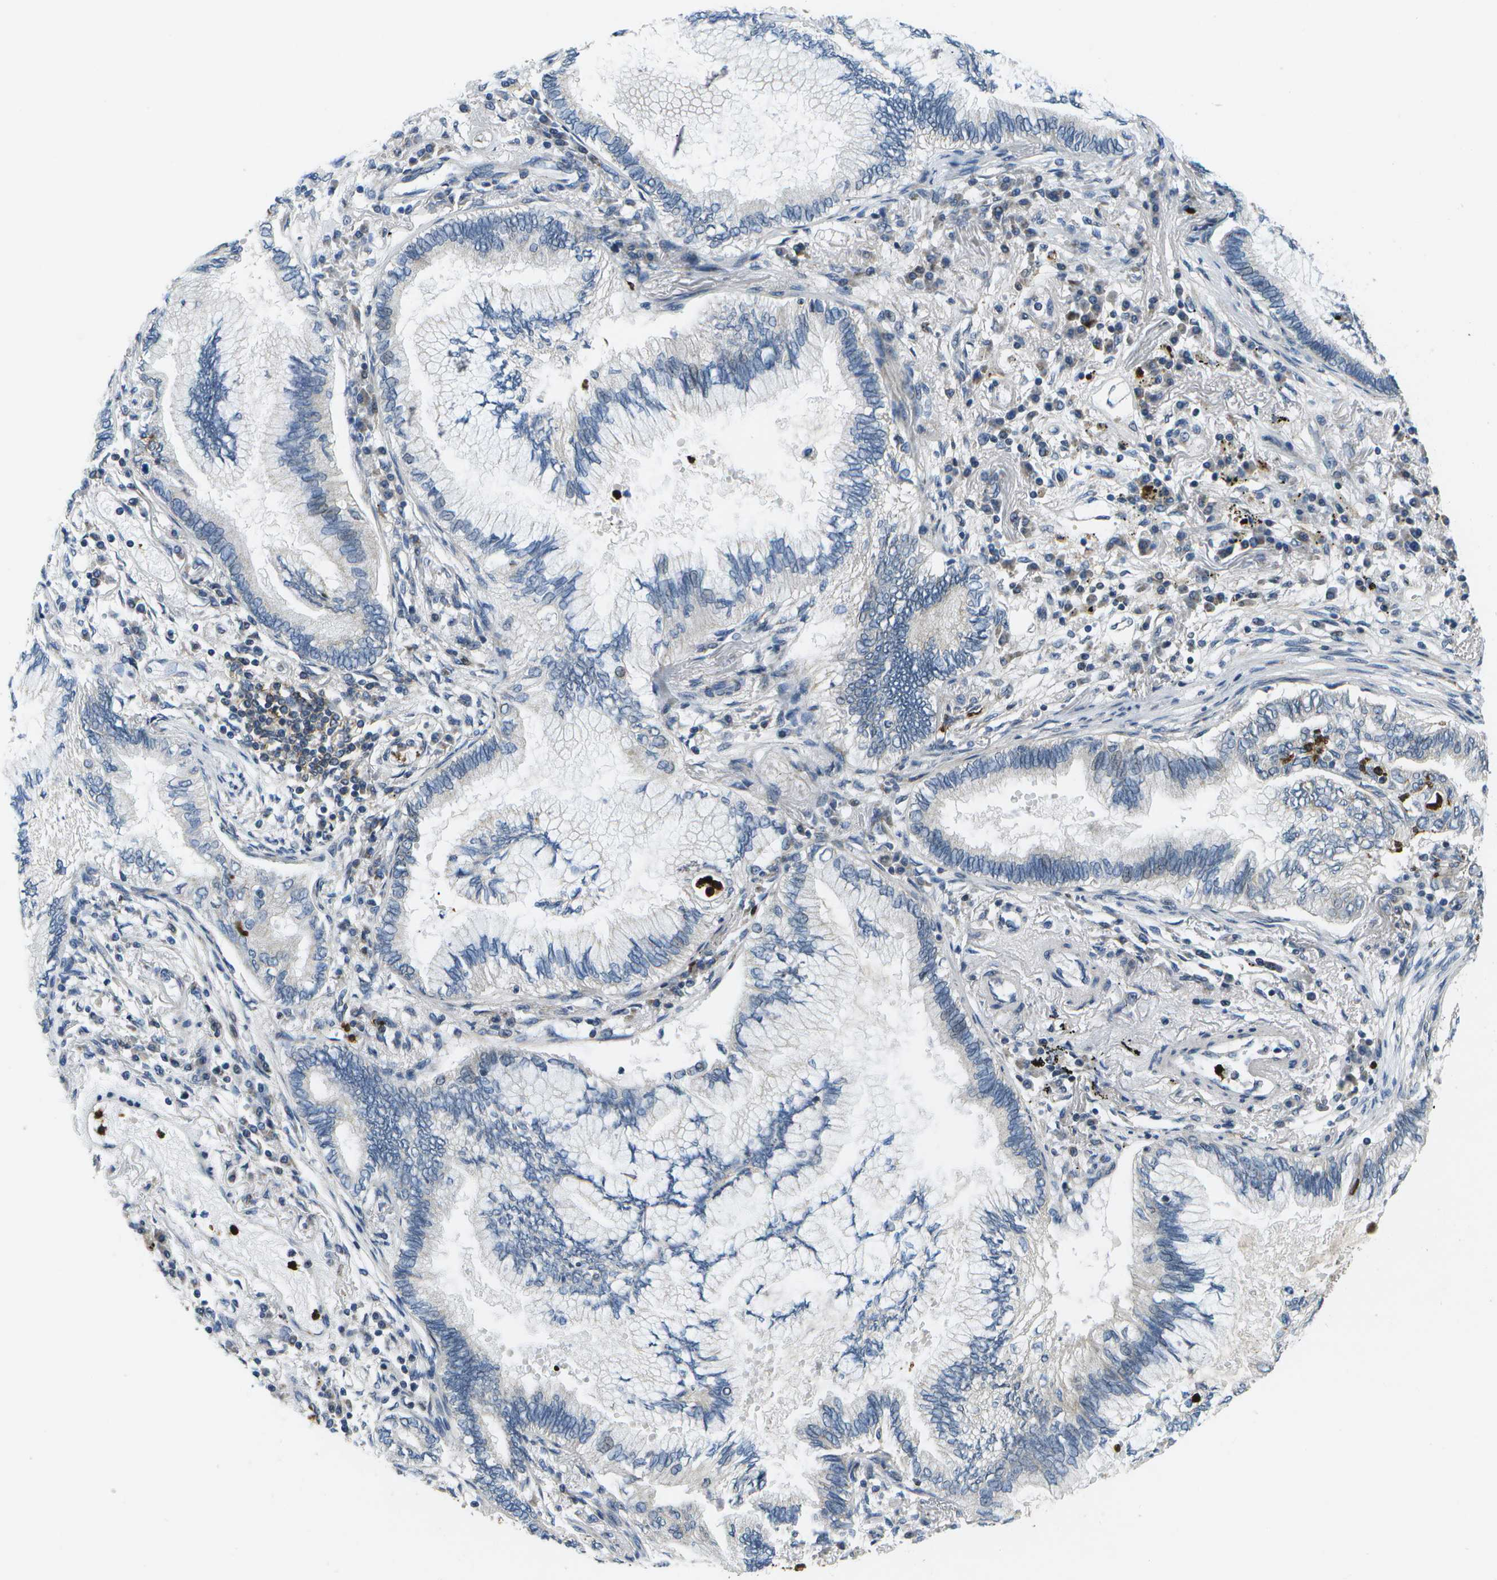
{"staining": {"intensity": "moderate", "quantity": "<25%", "location": "cytoplasmic/membranous"}, "tissue": "lung cancer", "cell_type": "Tumor cells", "image_type": "cancer", "snomed": [{"axis": "morphology", "description": "Normal tissue, NOS"}, {"axis": "morphology", "description": "Adenocarcinoma, NOS"}, {"axis": "topography", "description": "Bronchus"}, {"axis": "topography", "description": "Lung"}], "caption": "A brown stain shows moderate cytoplasmic/membranous positivity of a protein in lung cancer (adenocarcinoma) tumor cells.", "gene": "GALNT15", "patient": {"sex": "female", "age": 70}}